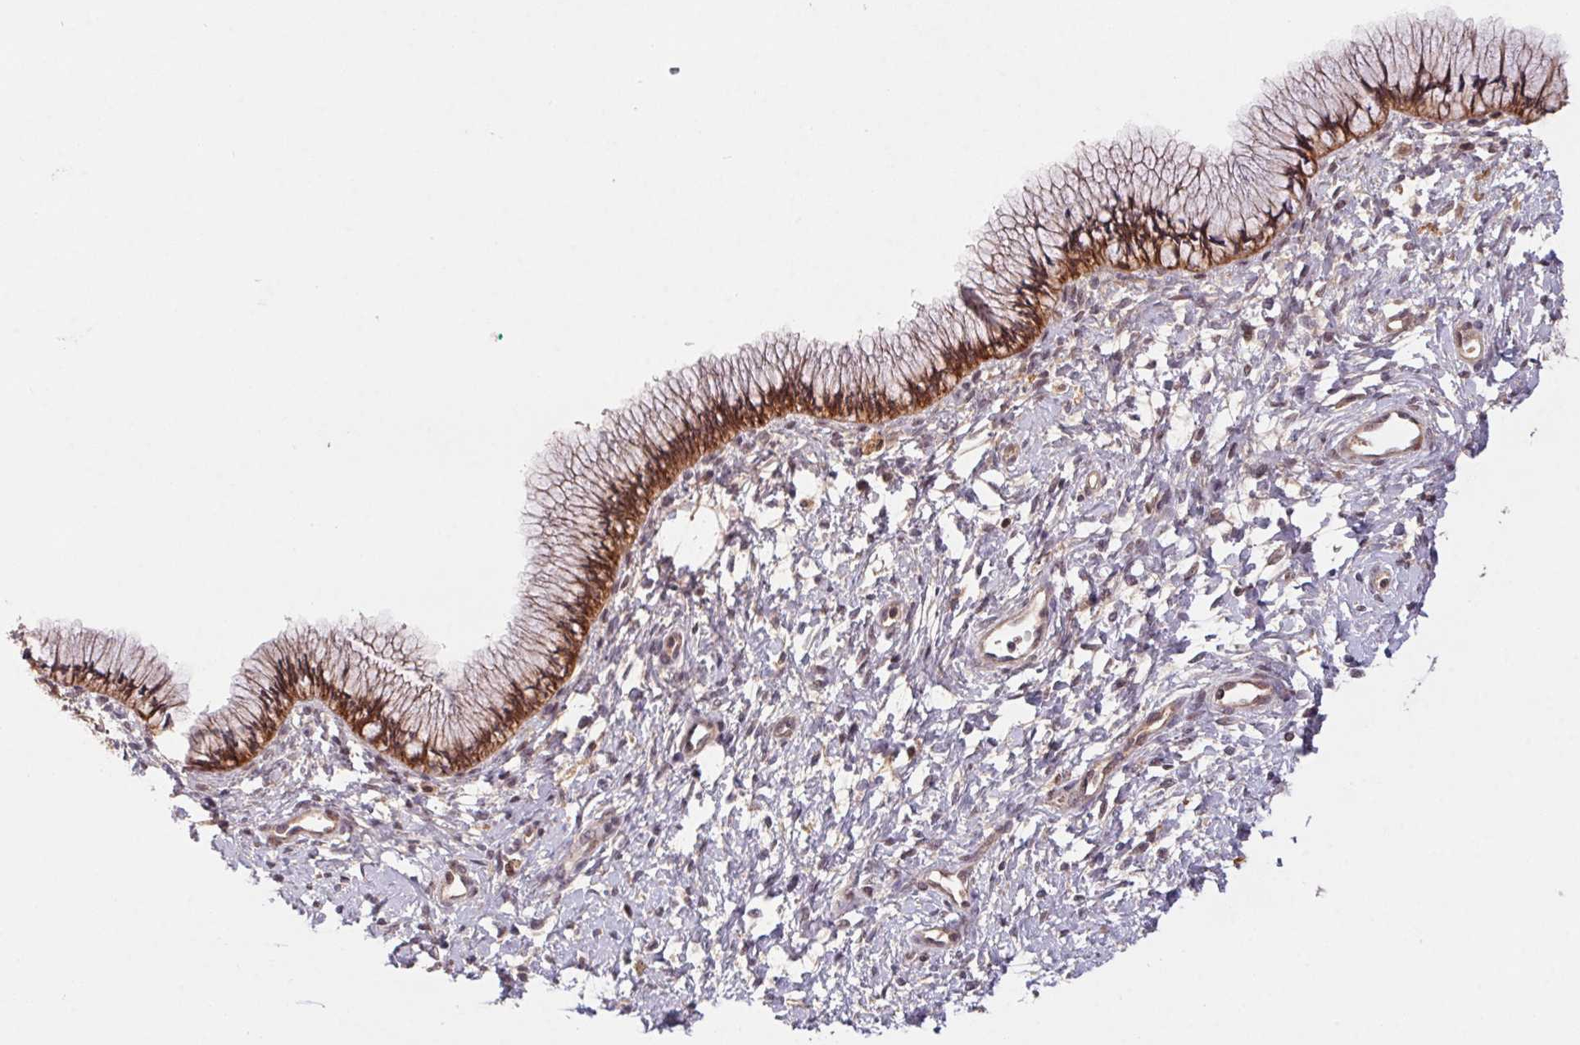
{"staining": {"intensity": "moderate", "quantity": ">75%", "location": "cytoplasmic/membranous"}, "tissue": "cervix", "cell_type": "Glandular cells", "image_type": "normal", "snomed": [{"axis": "morphology", "description": "Normal tissue, NOS"}, {"axis": "topography", "description": "Cervix"}], "caption": "Protein staining displays moderate cytoplasmic/membranous positivity in about >75% of glandular cells in benign cervix.", "gene": "SLC52A2", "patient": {"sex": "female", "age": 37}}